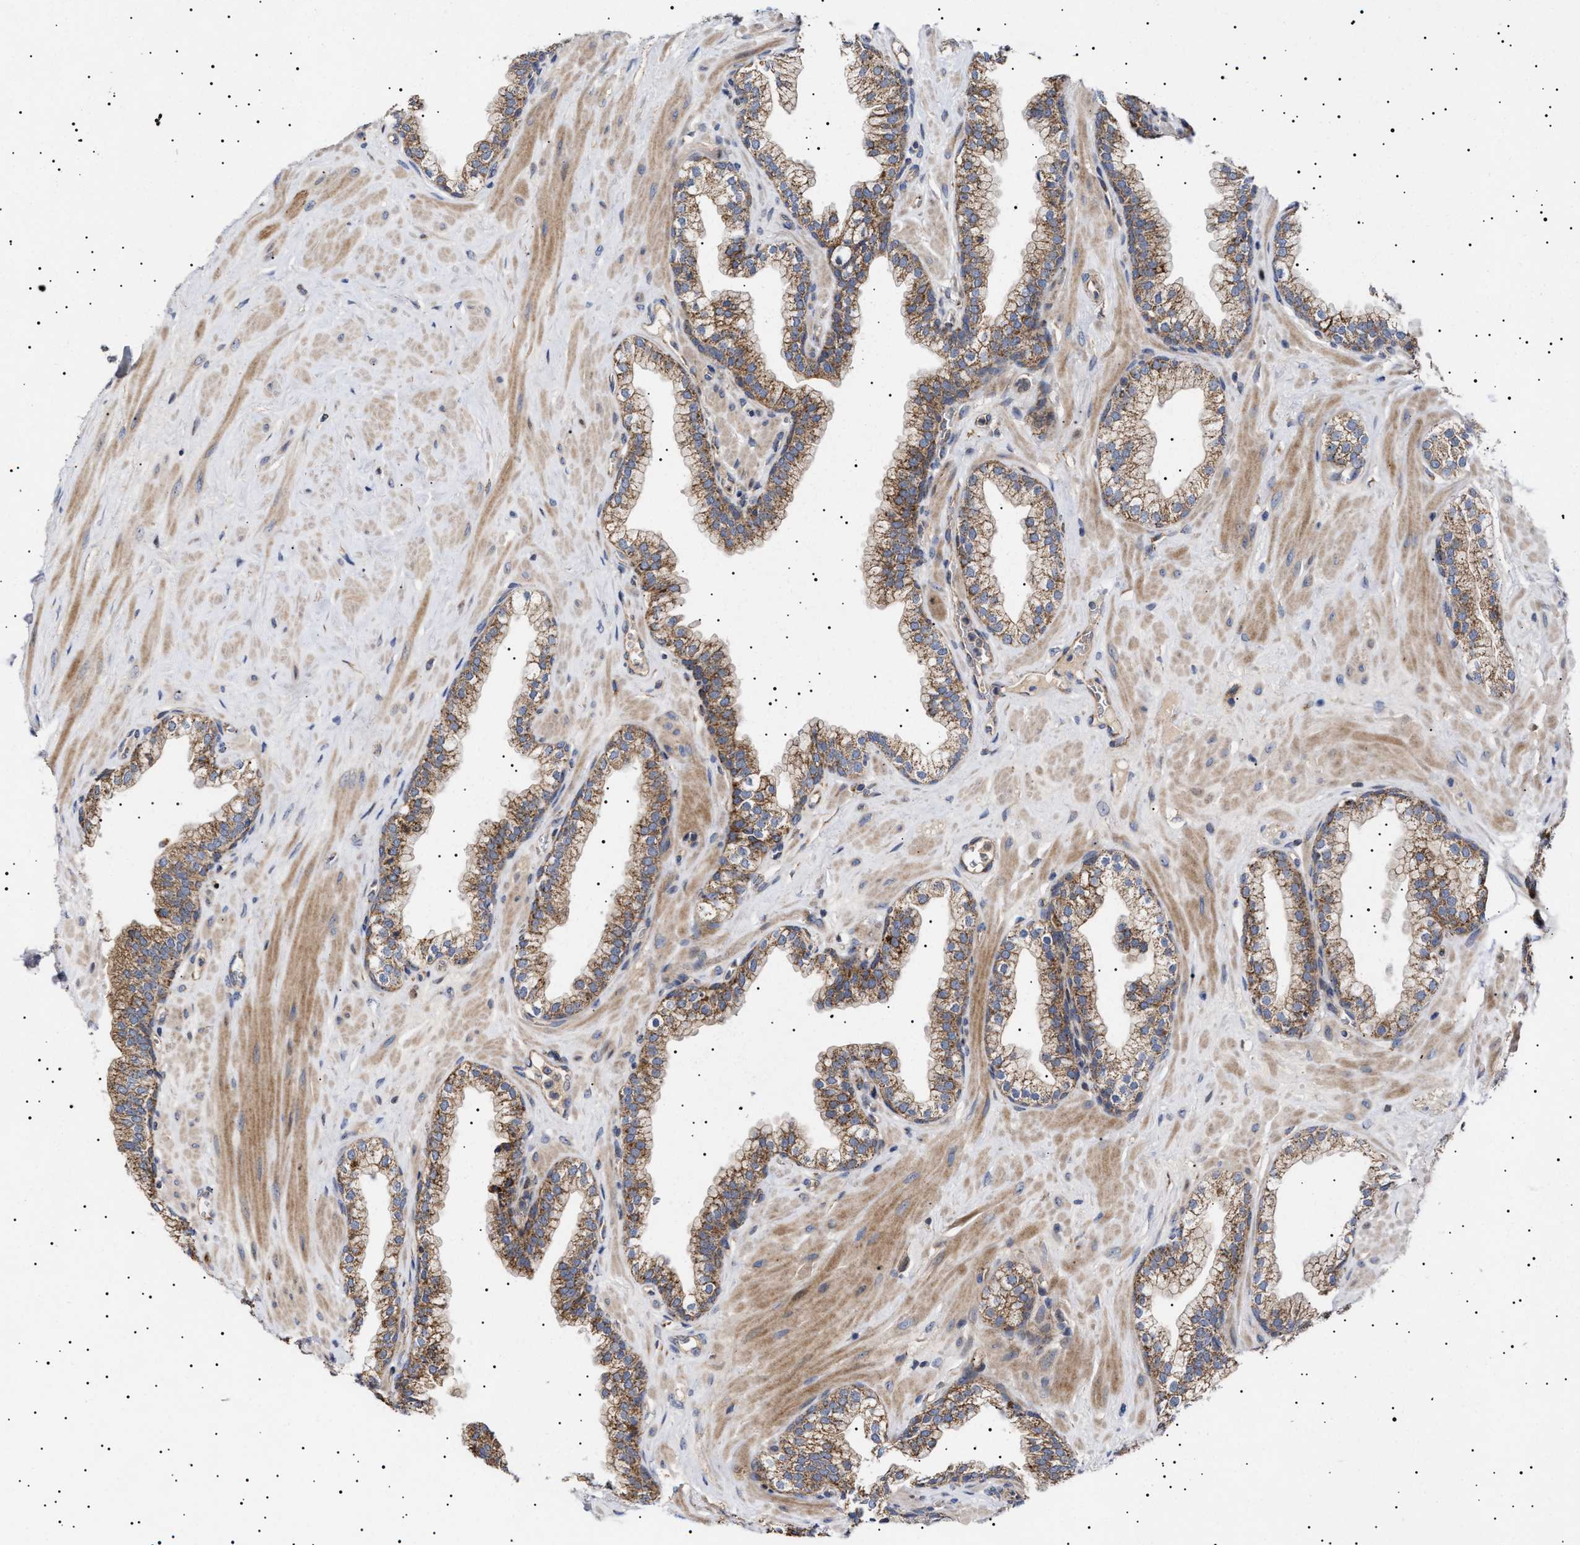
{"staining": {"intensity": "moderate", "quantity": ">75%", "location": "cytoplasmic/membranous"}, "tissue": "prostate", "cell_type": "Glandular cells", "image_type": "normal", "snomed": [{"axis": "morphology", "description": "Normal tissue, NOS"}, {"axis": "morphology", "description": "Urothelial carcinoma, Low grade"}, {"axis": "topography", "description": "Urinary bladder"}, {"axis": "topography", "description": "Prostate"}], "caption": "Immunohistochemistry (IHC) image of benign human prostate stained for a protein (brown), which displays medium levels of moderate cytoplasmic/membranous positivity in about >75% of glandular cells.", "gene": "MRPL10", "patient": {"sex": "male", "age": 60}}